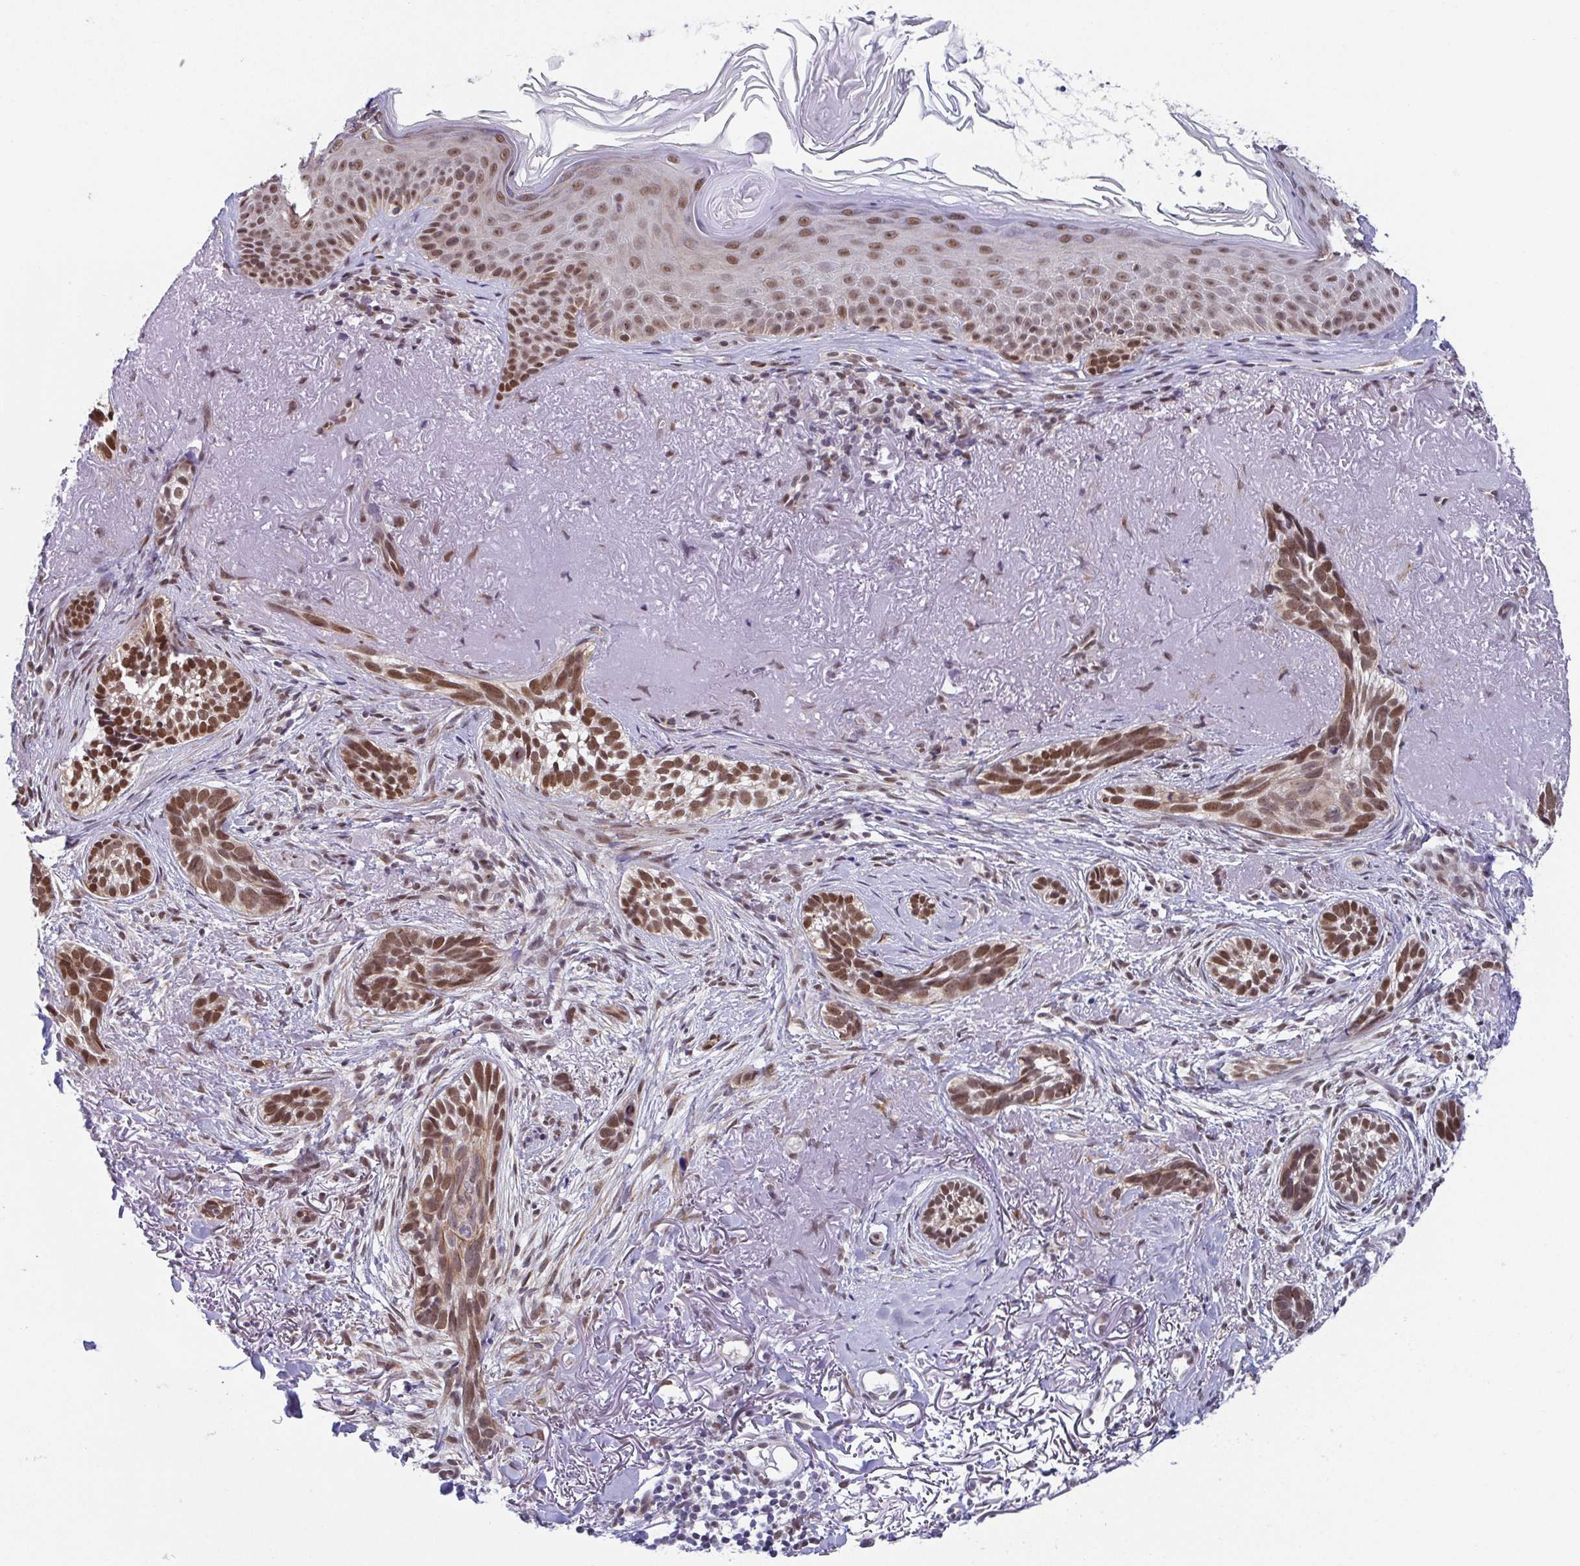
{"staining": {"intensity": "moderate", "quantity": ">75%", "location": "nuclear"}, "tissue": "skin cancer", "cell_type": "Tumor cells", "image_type": "cancer", "snomed": [{"axis": "morphology", "description": "Basal cell carcinoma"}, {"axis": "morphology", "description": "BCC, high aggressive"}, {"axis": "topography", "description": "Skin"}], "caption": "High-power microscopy captured an immunohistochemistry image of skin bcc,  high aggressive, revealing moderate nuclear positivity in approximately >75% of tumor cells.", "gene": "SLC7A10", "patient": {"sex": "female", "age": 86}}